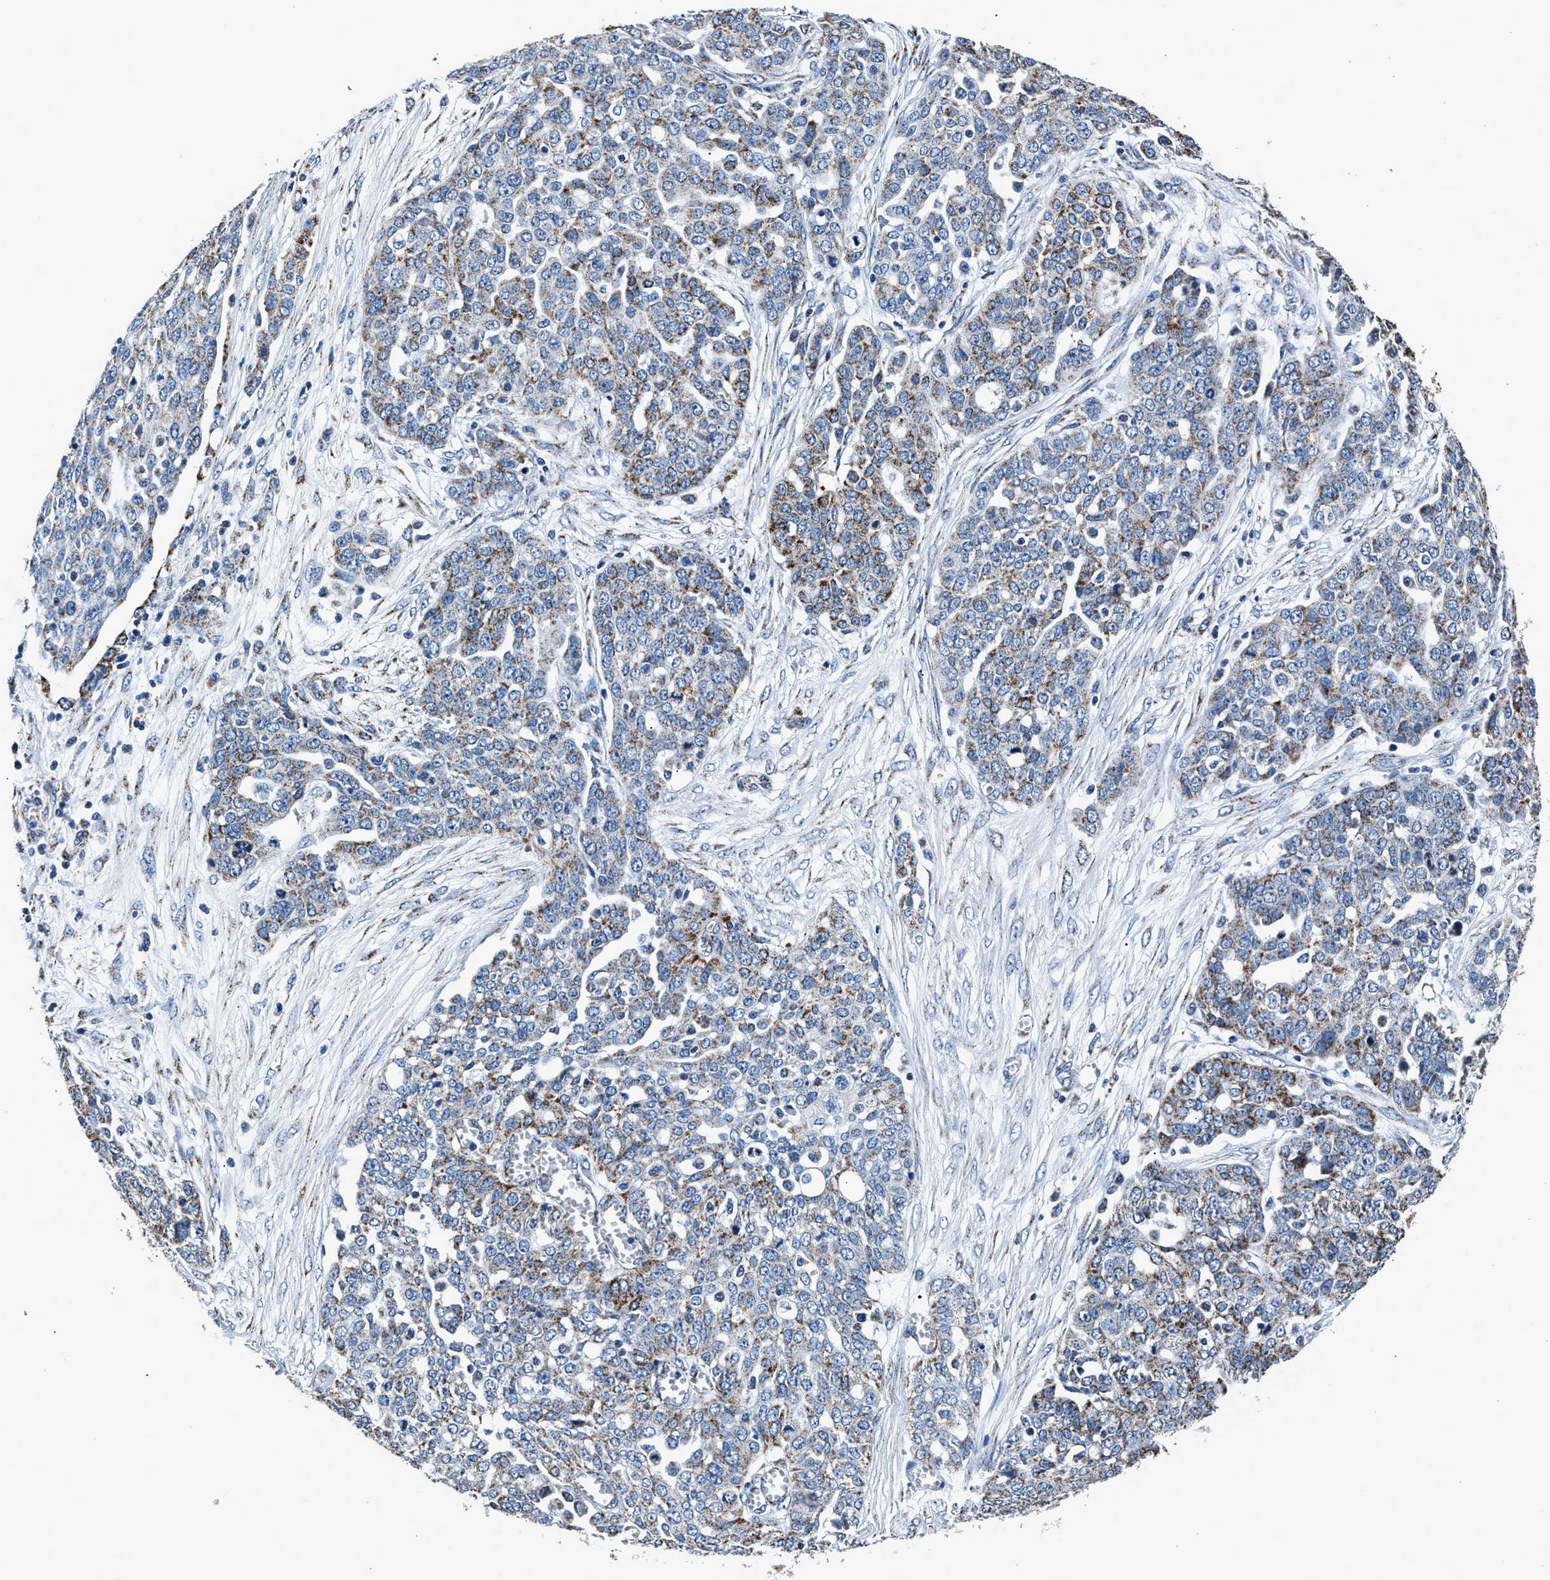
{"staining": {"intensity": "moderate", "quantity": "25%-75%", "location": "cytoplasmic/membranous"}, "tissue": "ovarian cancer", "cell_type": "Tumor cells", "image_type": "cancer", "snomed": [{"axis": "morphology", "description": "Cystadenocarcinoma, serous, NOS"}, {"axis": "topography", "description": "Soft tissue"}, {"axis": "topography", "description": "Ovary"}], "caption": "Ovarian serous cystadenocarcinoma stained for a protein (brown) displays moderate cytoplasmic/membranous positive expression in about 25%-75% of tumor cells.", "gene": "HIBADH", "patient": {"sex": "female", "age": 57}}